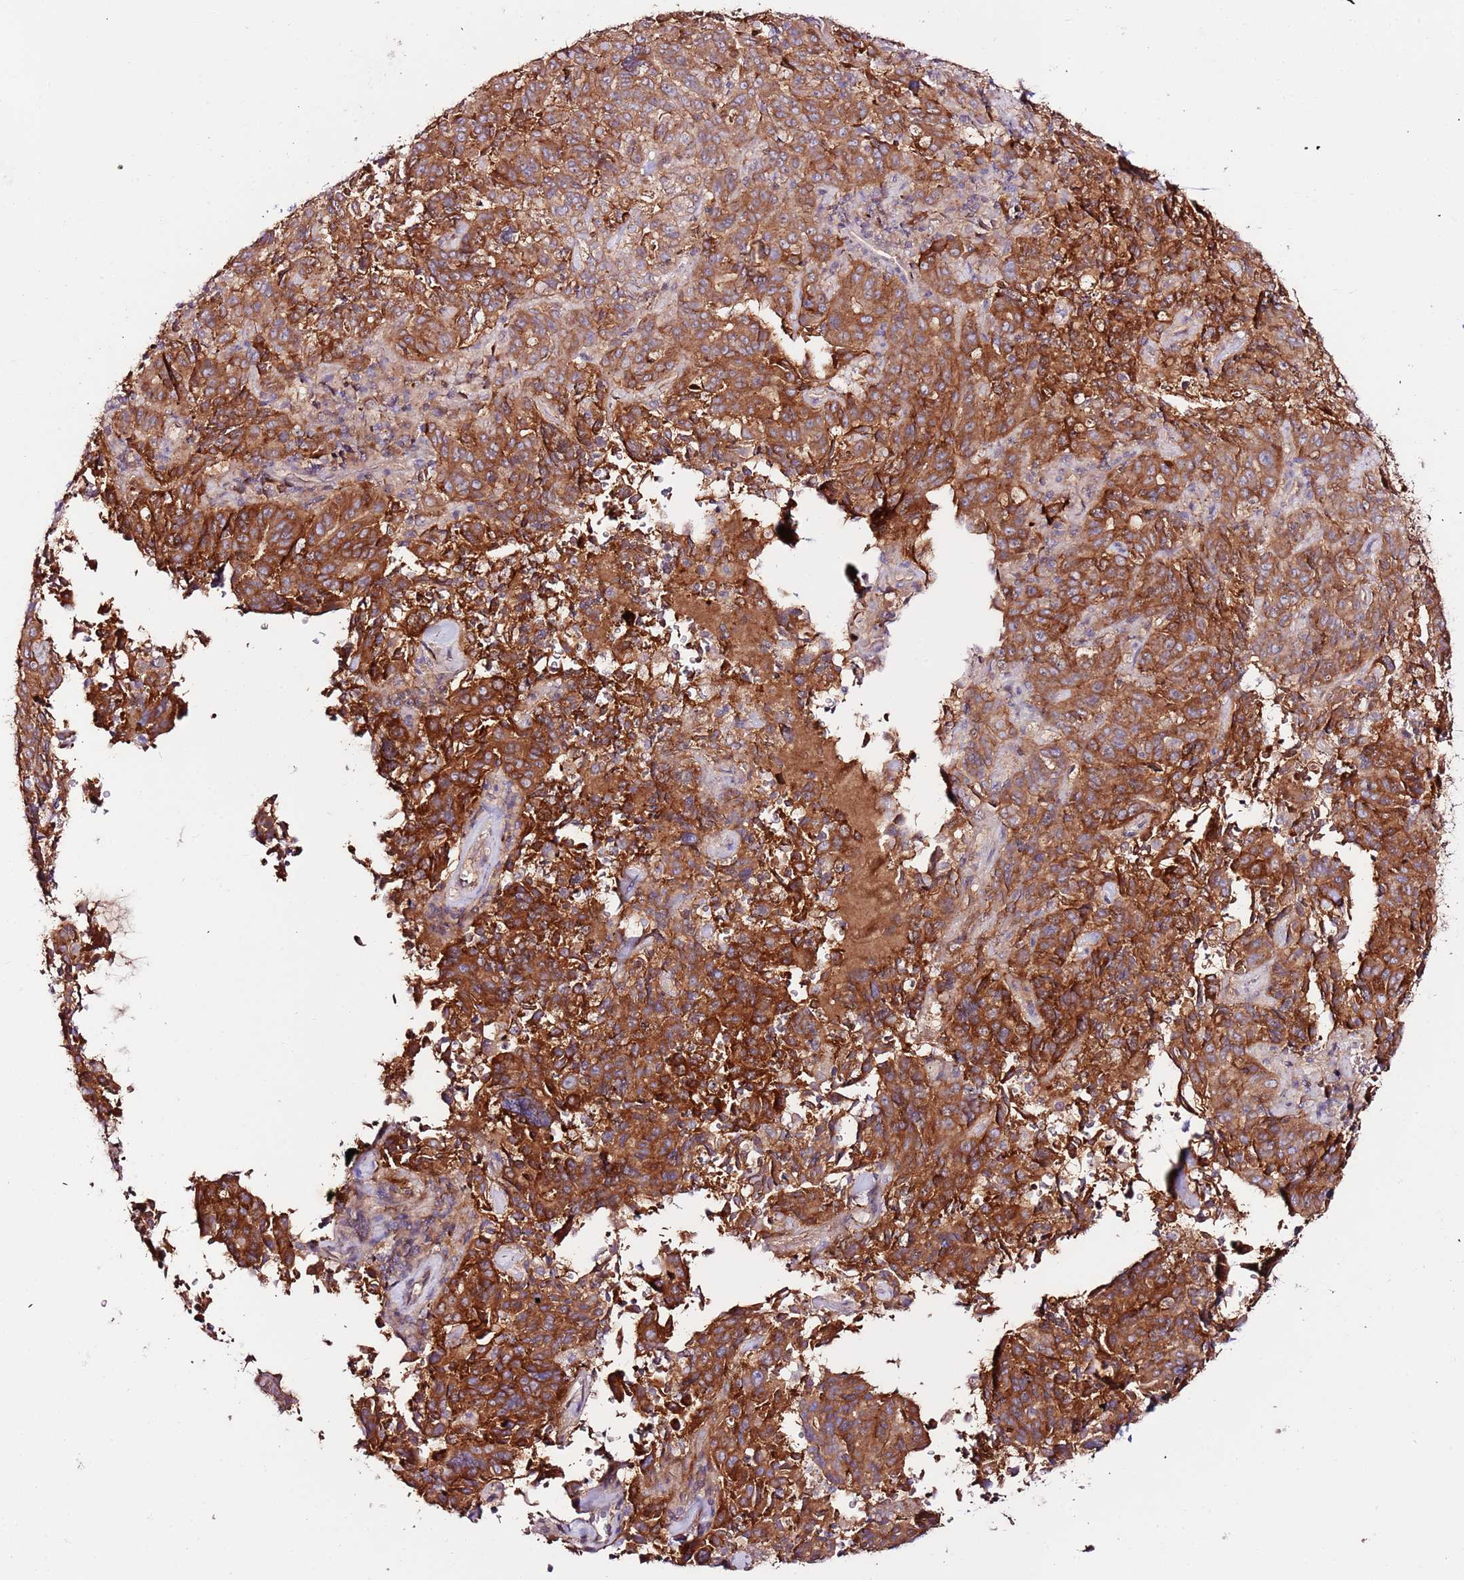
{"staining": {"intensity": "strong", "quantity": ">75%", "location": "cytoplasmic/membranous"}, "tissue": "pancreatic cancer", "cell_type": "Tumor cells", "image_type": "cancer", "snomed": [{"axis": "morphology", "description": "Adenocarcinoma, NOS"}, {"axis": "topography", "description": "Pancreas"}], "caption": "This is a histology image of immunohistochemistry (IHC) staining of pancreatic cancer (adenocarcinoma), which shows strong positivity in the cytoplasmic/membranous of tumor cells.", "gene": "FLVCR1", "patient": {"sex": "male", "age": 63}}